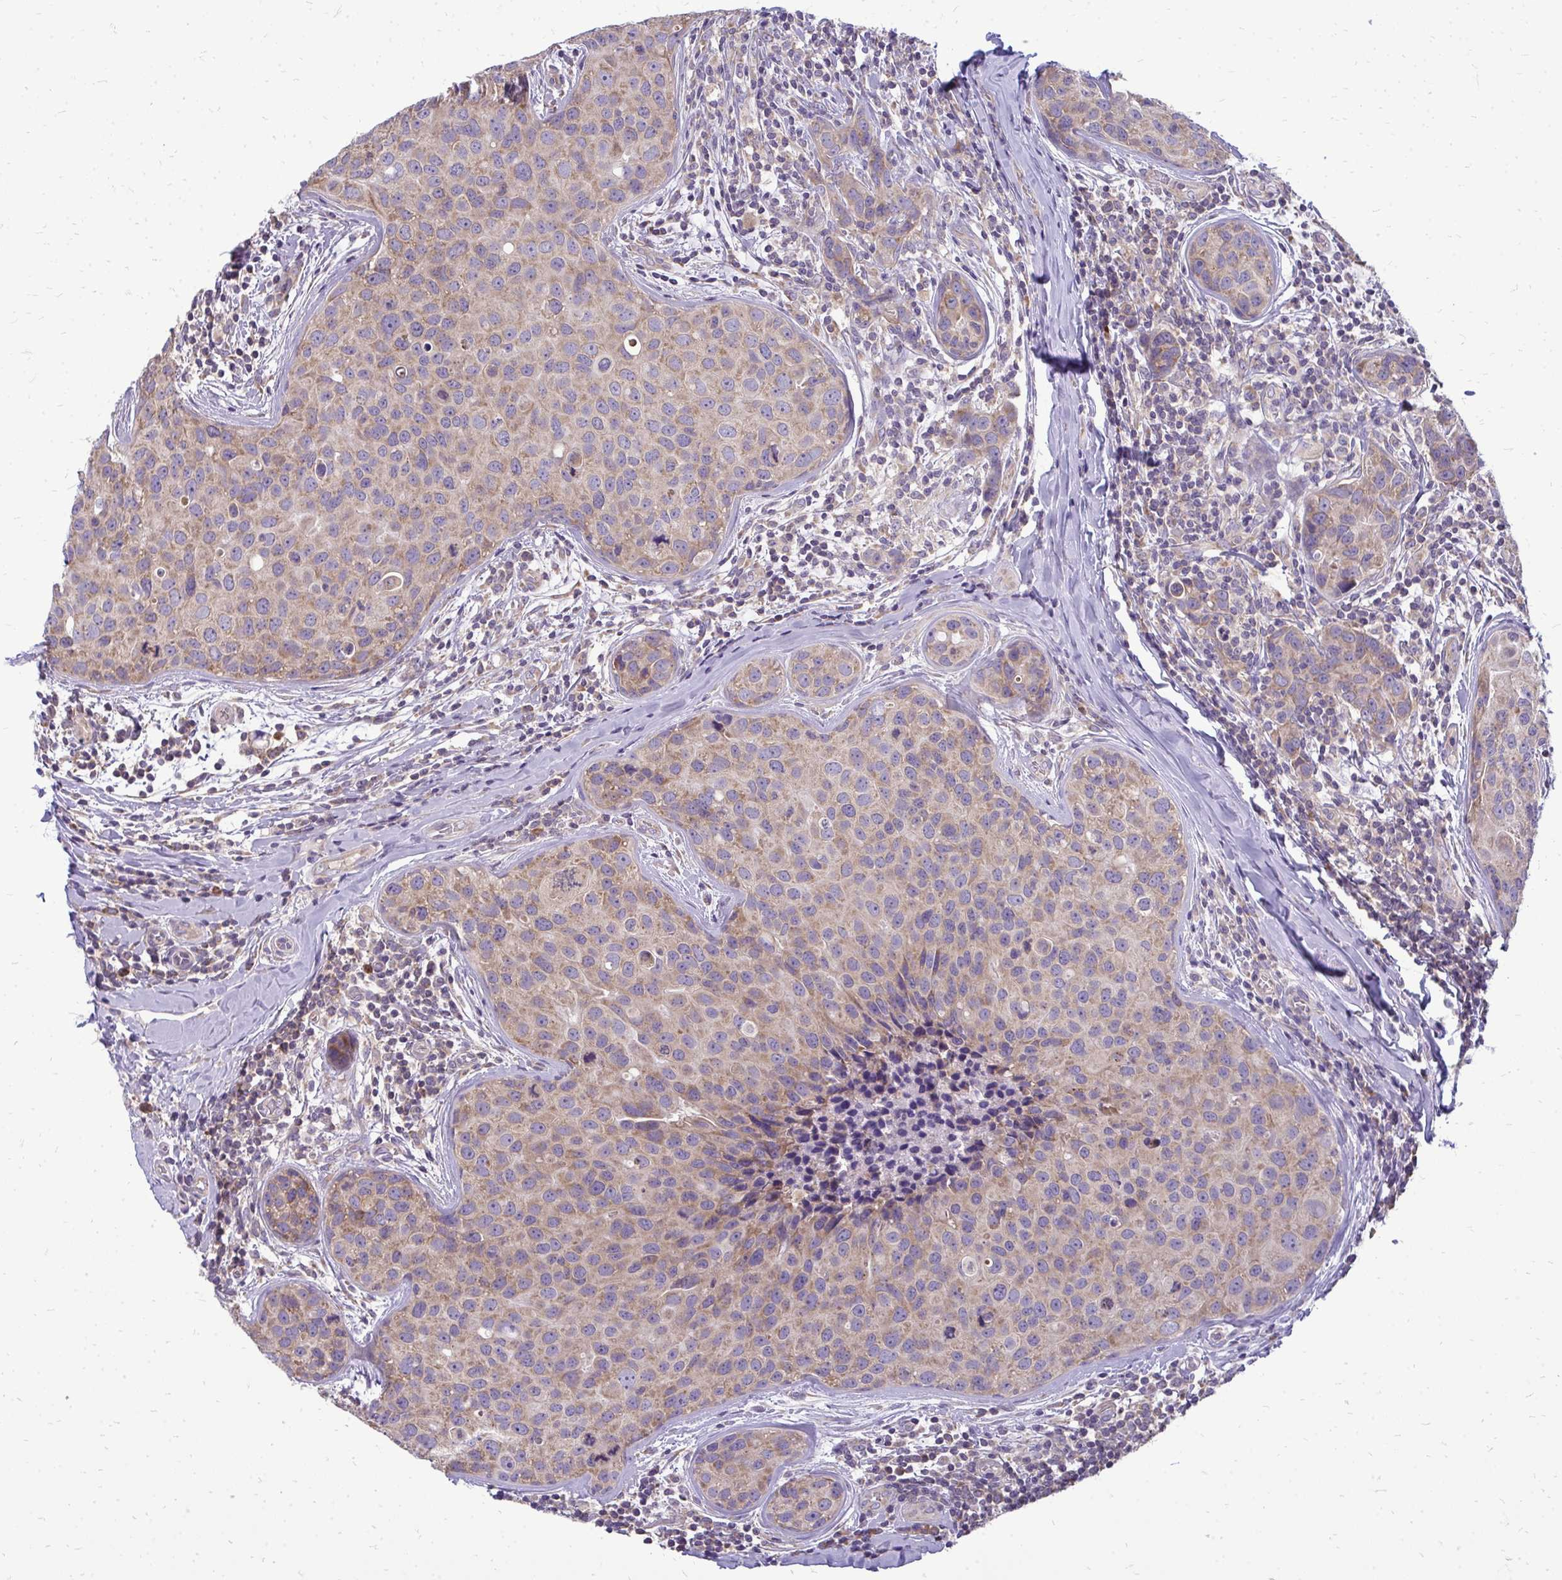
{"staining": {"intensity": "moderate", "quantity": ">75%", "location": "cytoplasmic/membranous"}, "tissue": "breast cancer", "cell_type": "Tumor cells", "image_type": "cancer", "snomed": [{"axis": "morphology", "description": "Duct carcinoma"}, {"axis": "topography", "description": "Breast"}], "caption": "There is medium levels of moderate cytoplasmic/membranous staining in tumor cells of breast cancer (intraductal carcinoma), as demonstrated by immunohistochemical staining (brown color).", "gene": "RPLP2", "patient": {"sex": "female", "age": 24}}